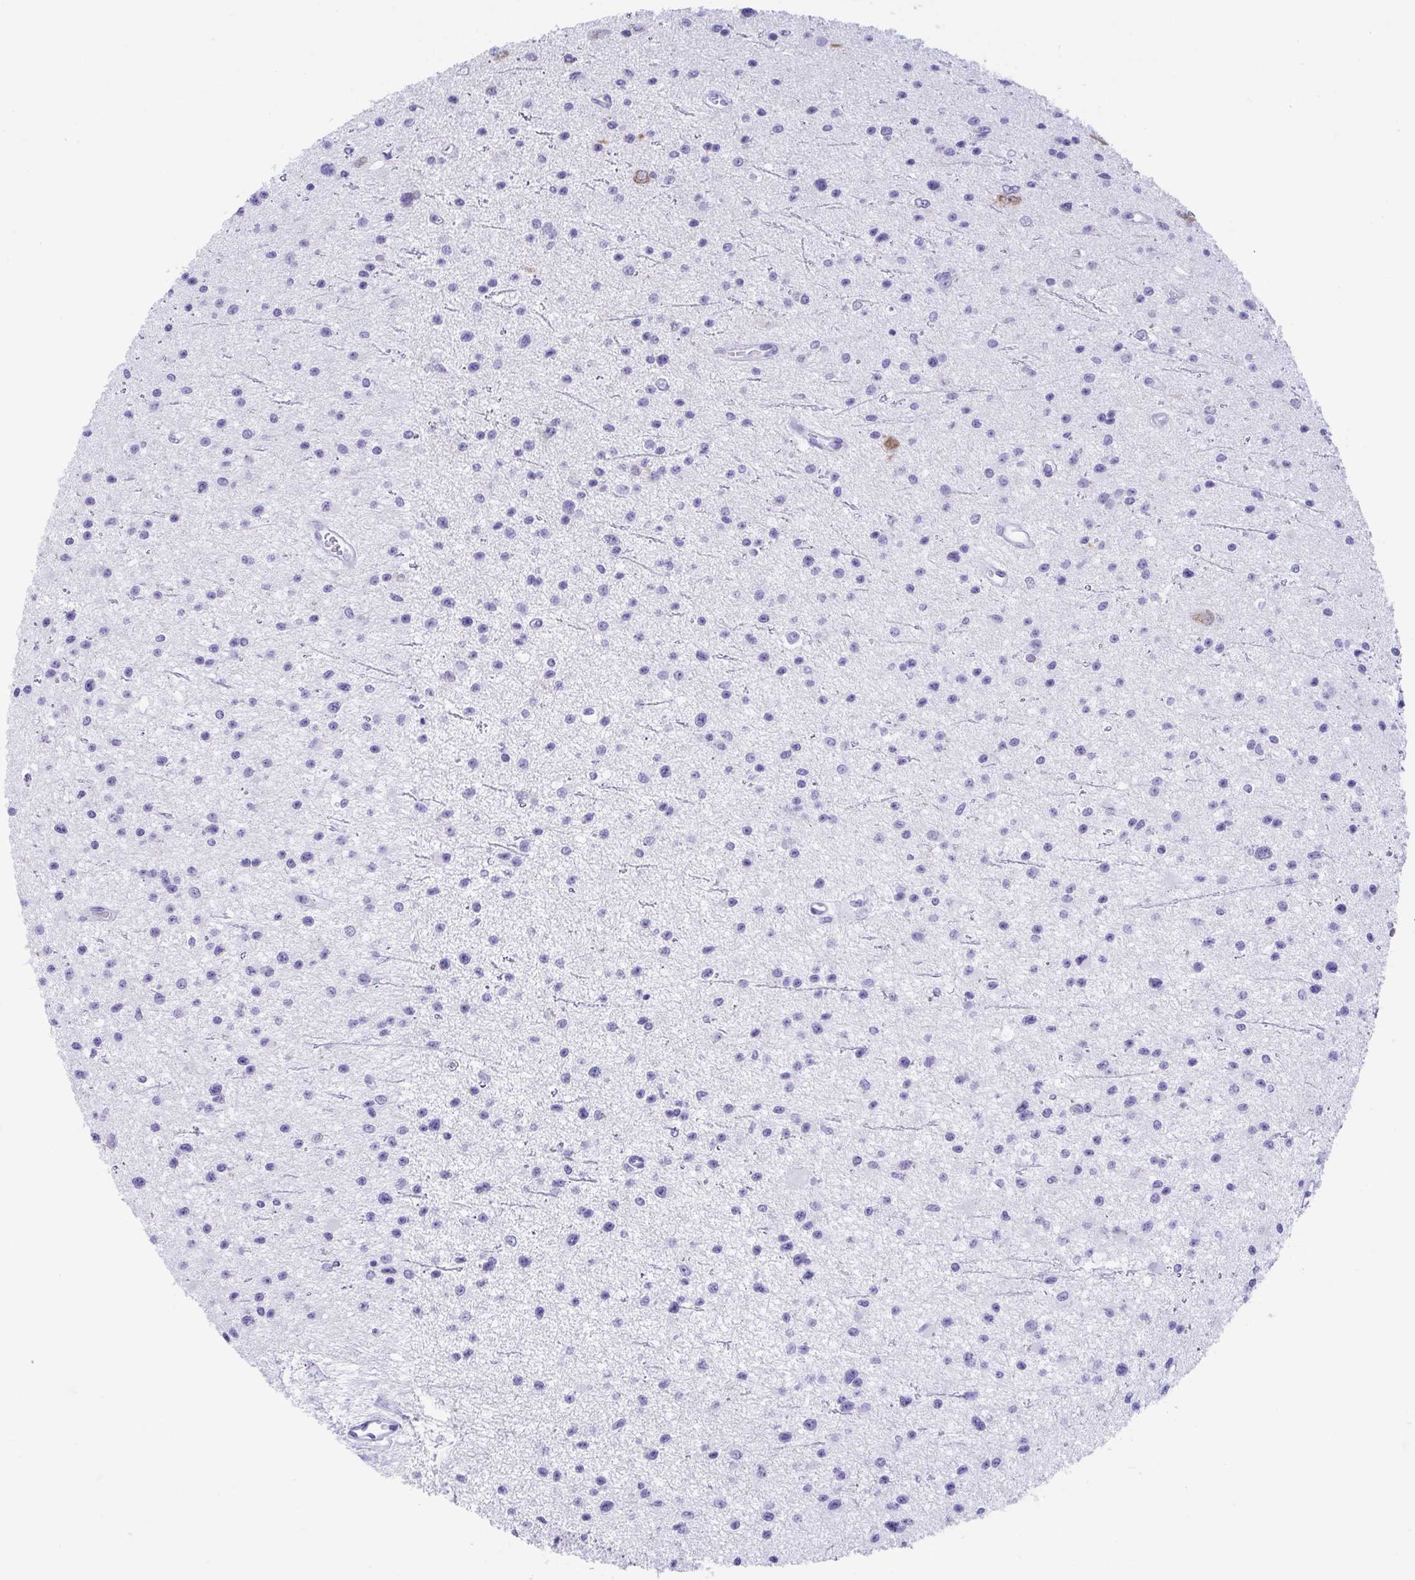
{"staining": {"intensity": "negative", "quantity": "none", "location": "none"}, "tissue": "glioma", "cell_type": "Tumor cells", "image_type": "cancer", "snomed": [{"axis": "morphology", "description": "Glioma, malignant, Low grade"}, {"axis": "topography", "description": "Brain"}], "caption": "A high-resolution photomicrograph shows immunohistochemistry (IHC) staining of malignant glioma (low-grade), which shows no significant expression in tumor cells. (DAB (3,3'-diaminobenzidine) immunohistochemistry (IHC), high magnification).", "gene": "TMEM35A", "patient": {"sex": "male", "age": 43}}